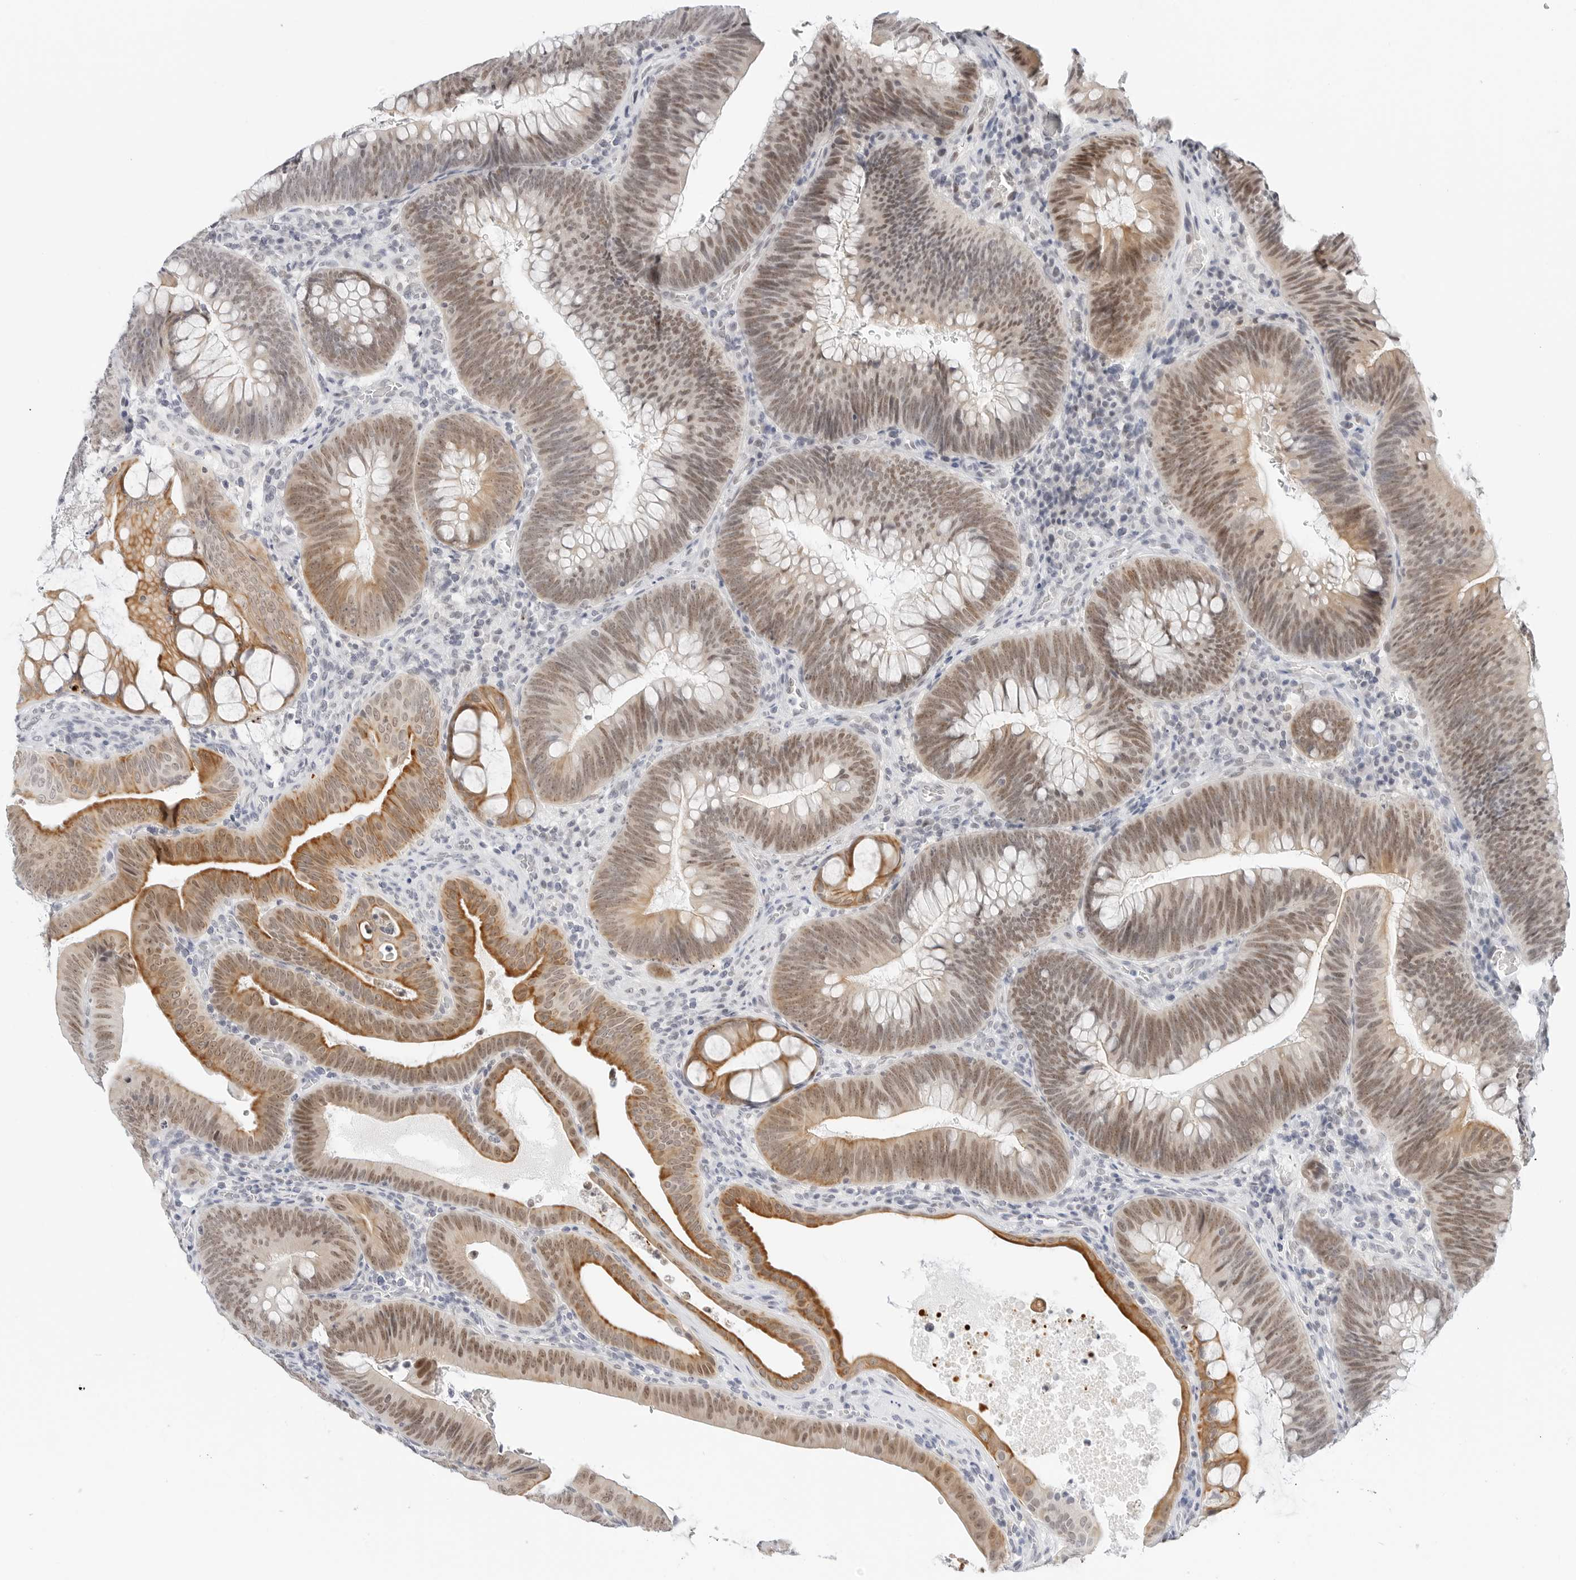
{"staining": {"intensity": "moderate", "quantity": ">75%", "location": "cytoplasmic/membranous,nuclear"}, "tissue": "colorectal cancer", "cell_type": "Tumor cells", "image_type": "cancer", "snomed": [{"axis": "morphology", "description": "Normal tissue, NOS"}, {"axis": "topography", "description": "Colon"}], "caption": "This image demonstrates immunohistochemistry (IHC) staining of human colorectal cancer, with medium moderate cytoplasmic/membranous and nuclear expression in about >75% of tumor cells.", "gene": "TSEN2", "patient": {"sex": "female", "age": 82}}